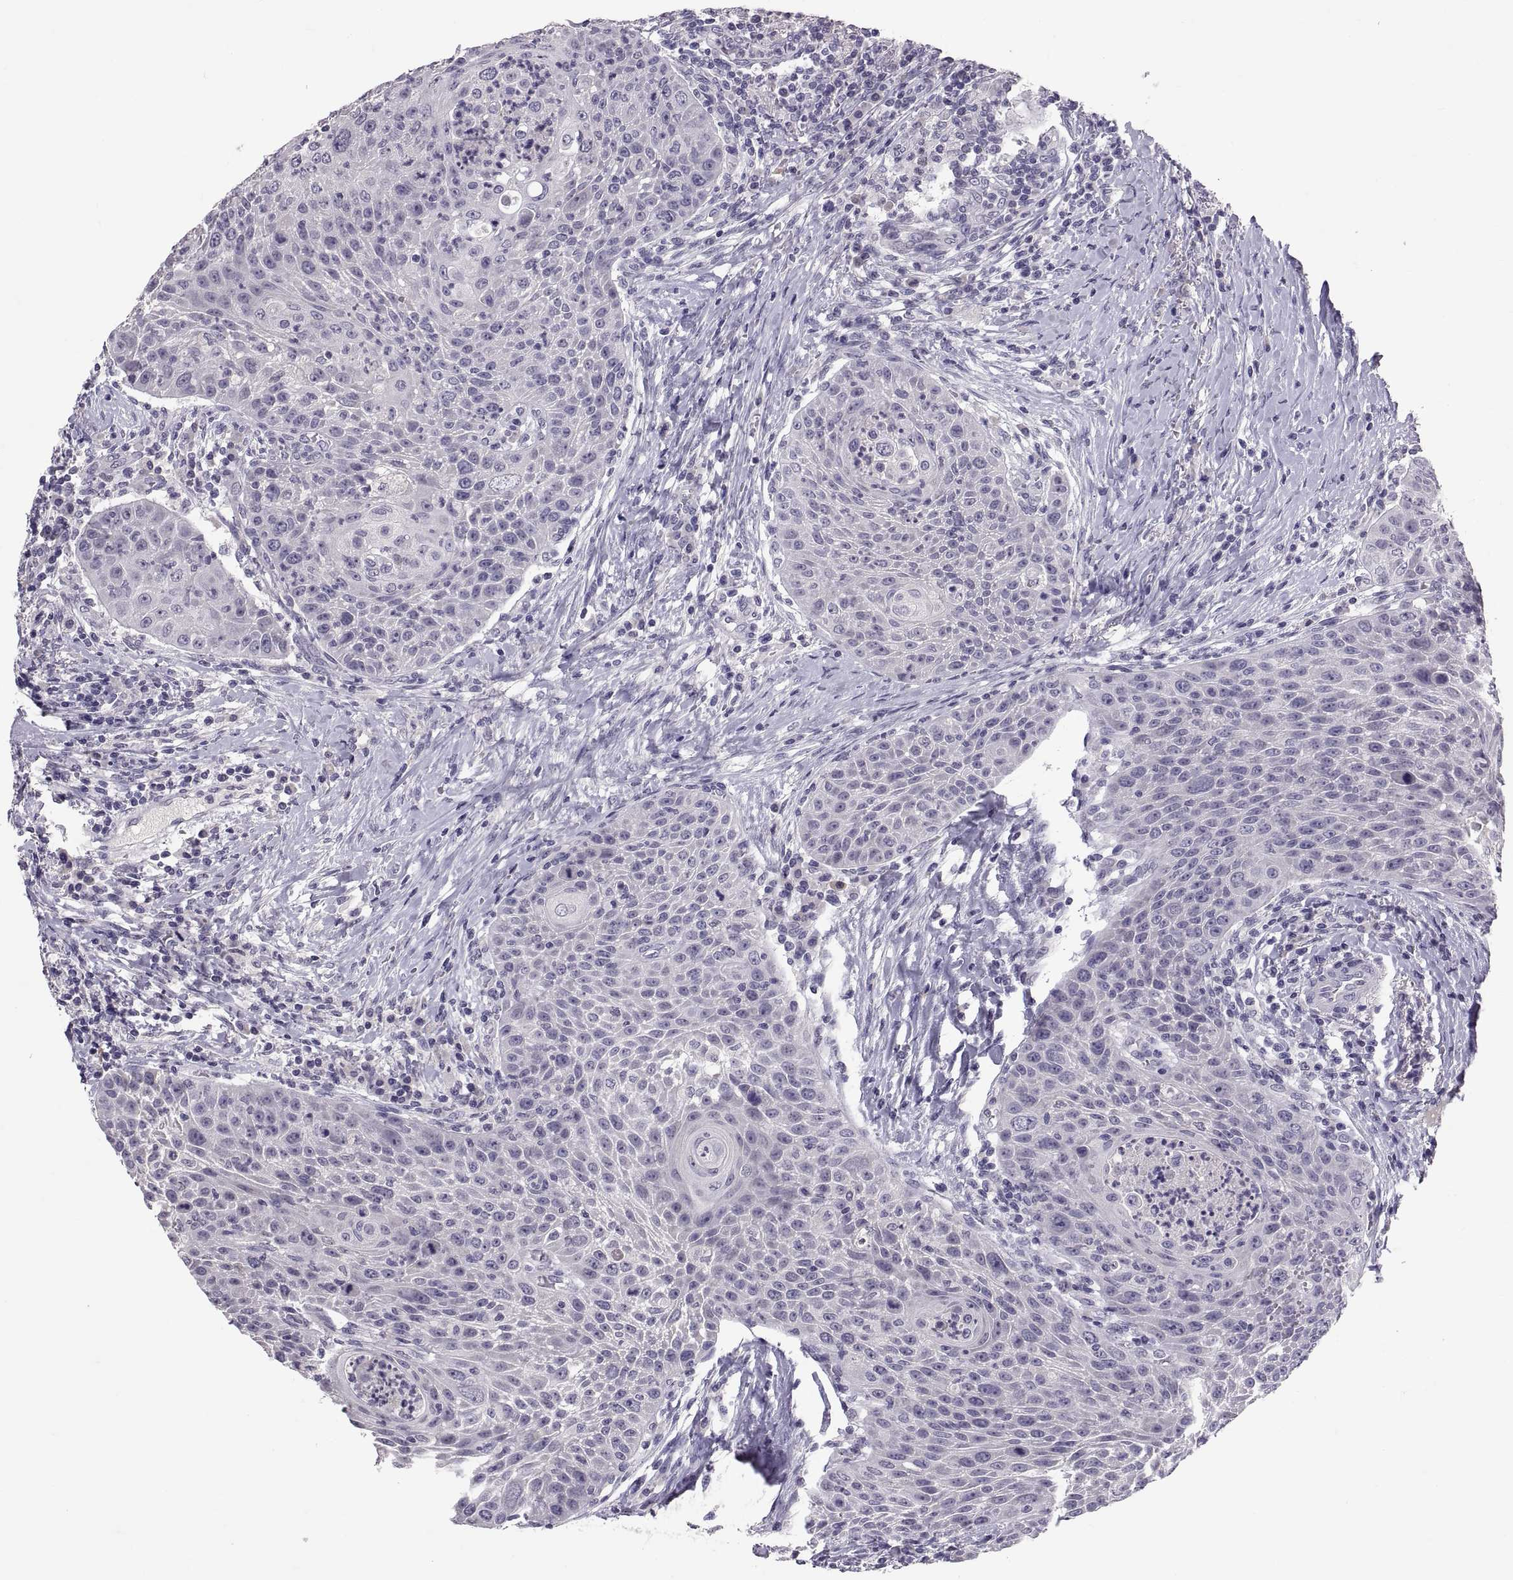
{"staining": {"intensity": "negative", "quantity": "none", "location": "none"}, "tissue": "head and neck cancer", "cell_type": "Tumor cells", "image_type": "cancer", "snomed": [{"axis": "morphology", "description": "Squamous cell carcinoma, NOS"}, {"axis": "topography", "description": "Head-Neck"}], "caption": "Immunohistochemical staining of human head and neck cancer demonstrates no significant positivity in tumor cells. (Stains: DAB immunohistochemistry with hematoxylin counter stain, Microscopy: brightfield microscopy at high magnification).", "gene": "PTN", "patient": {"sex": "male", "age": 69}}